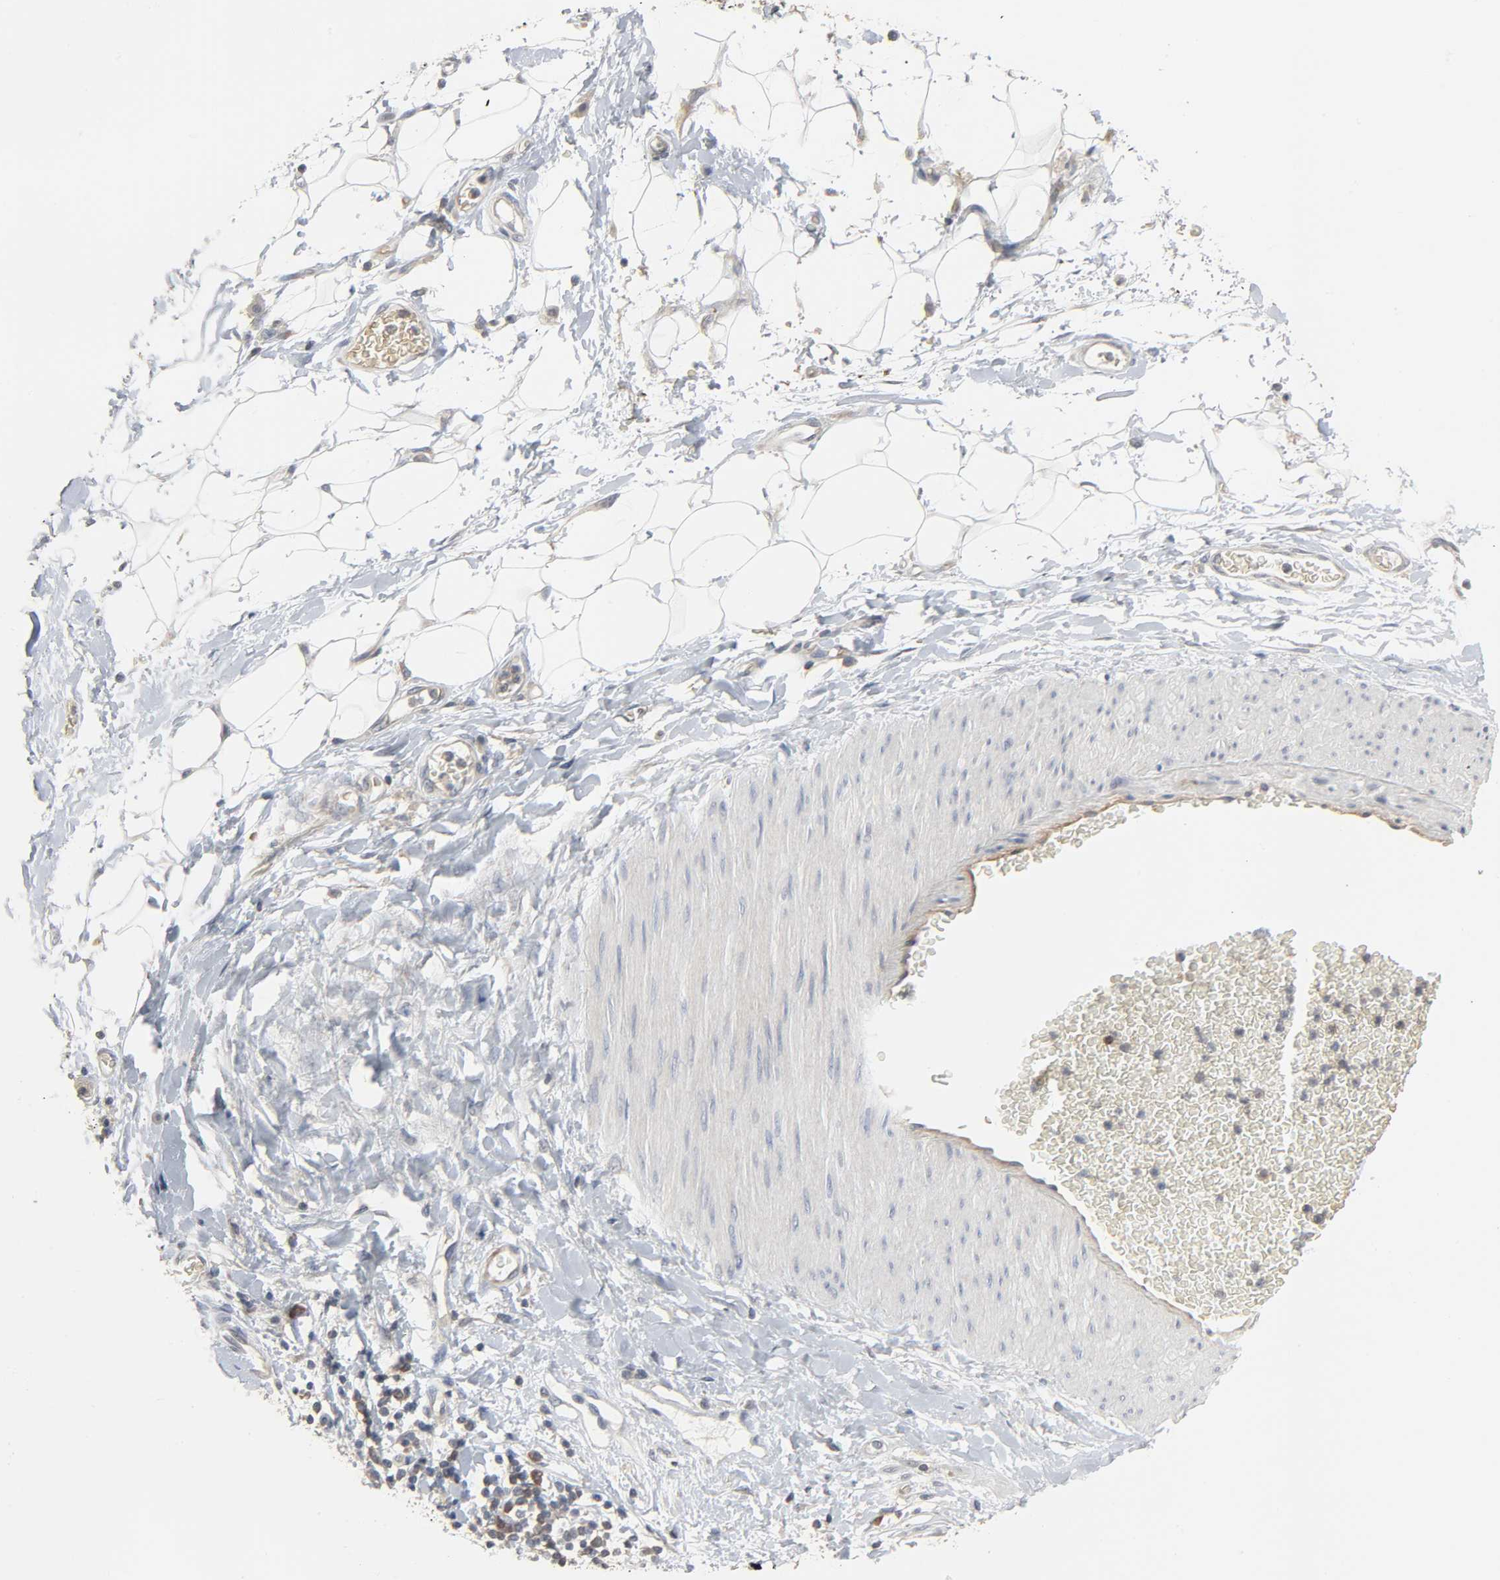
{"staining": {"intensity": "negative", "quantity": "none", "location": "none"}, "tissue": "adipose tissue", "cell_type": "Adipocytes", "image_type": "normal", "snomed": [{"axis": "morphology", "description": "Normal tissue, NOS"}, {"axis": "morphology", "description": "Urothelial carcinoma, High grade"}, {"axis": "topography", "description": "Vascular tissue"}, {"axis": "topography", "description": "Urinary bladder"}], "caption": "Immunohistochemistry of benign adipose tissue reveals no staining in adipocytes. (Stains: DAB (3,3'-diaminobenzidine) IHC with hematoxylin counter stain, Microscopy: brightfield microscopy at high magnification).", "gene": "PLEKHA2", "patient": {"sex": "female", "age": 56}}